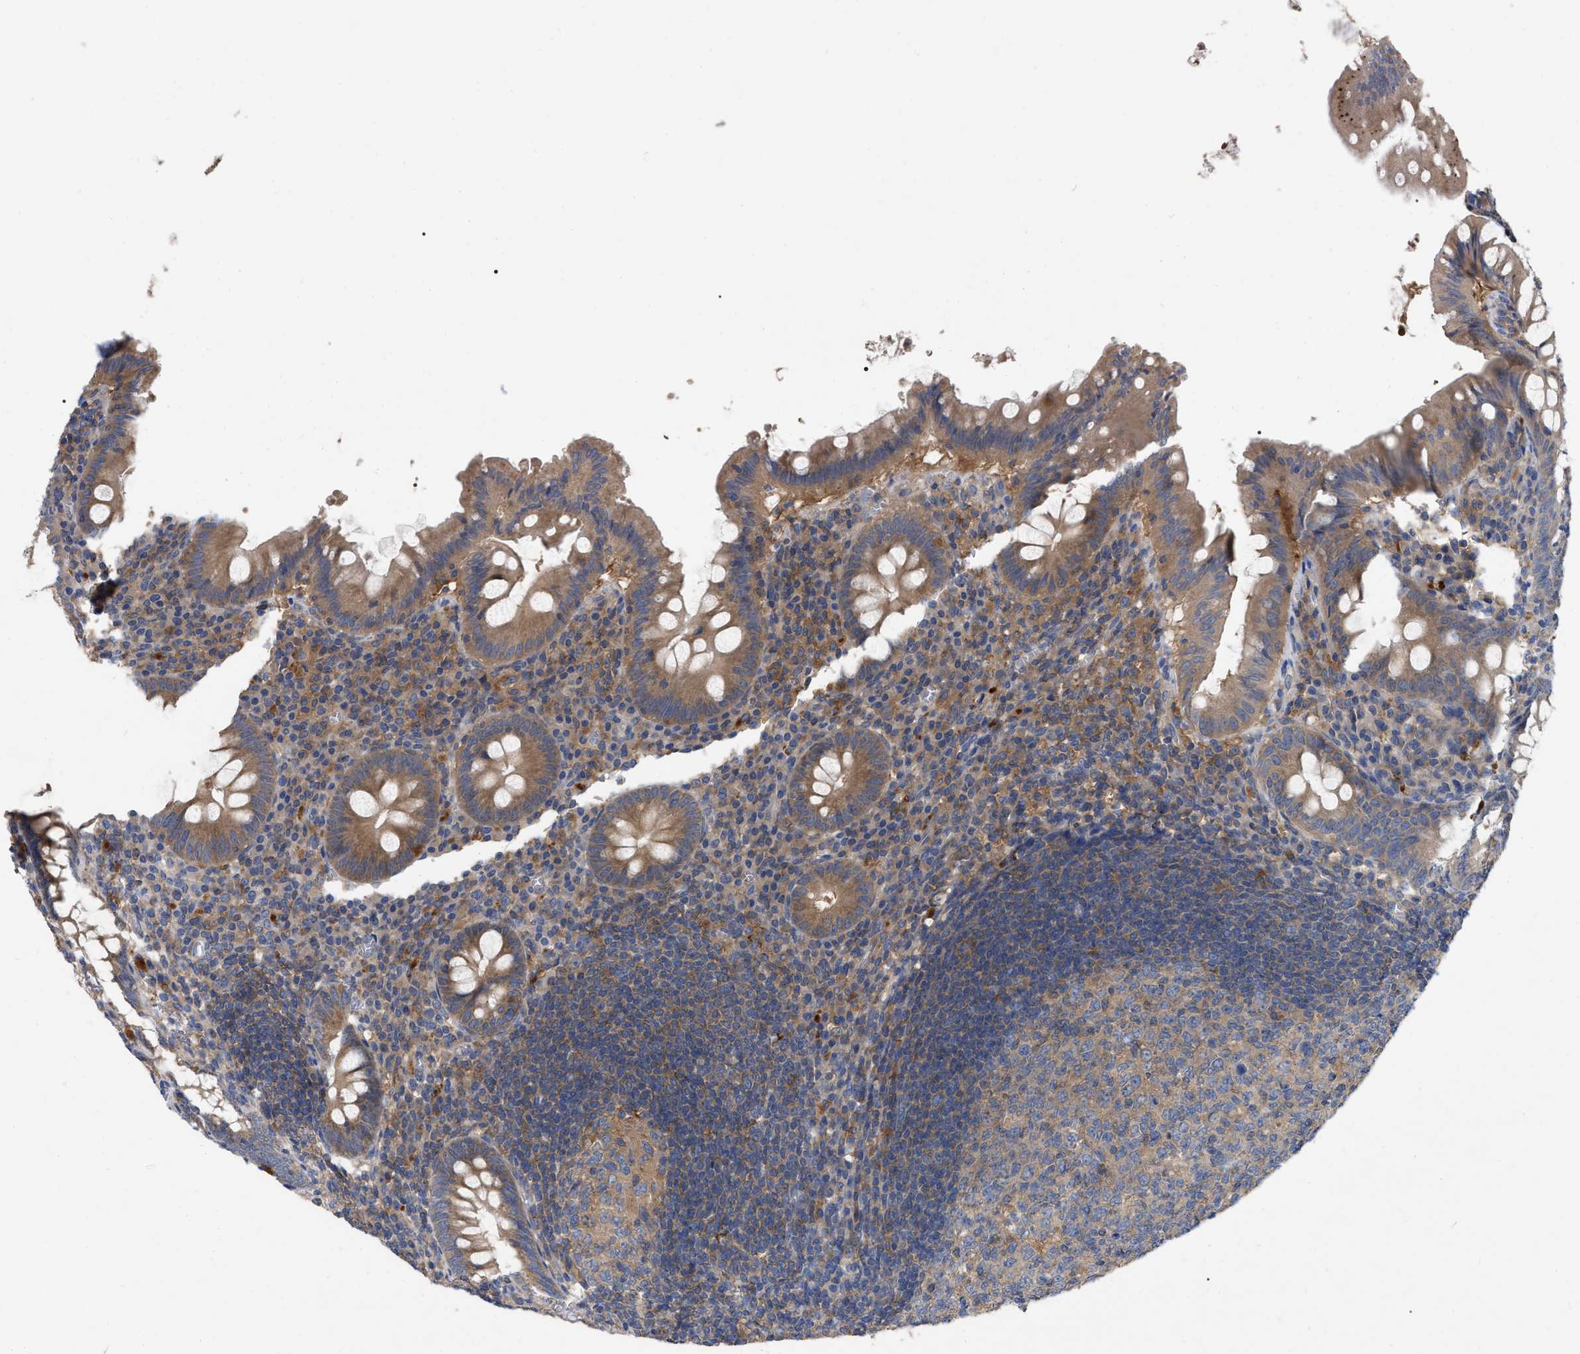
{"staining": {"intensity": "moderate", "quantity": ">75%", "location": "cytoplasmic/membranous"}, "tissue": "appendix", "cell_type": "Glandular cells", "image_type": "normal", "snomed": [{"axis": "morphology", "description": "Normal tissue, NOS"}, {"axis": "topography", "description": "Appendix"}], "caption": "The immunohistochemical stain highlights moderate cytoplasmic/membranous expression in glandular cells of unremarkable appendix.", "gene": "RAP1GDS1", "patient": {"sex": "male", "age": 56}}